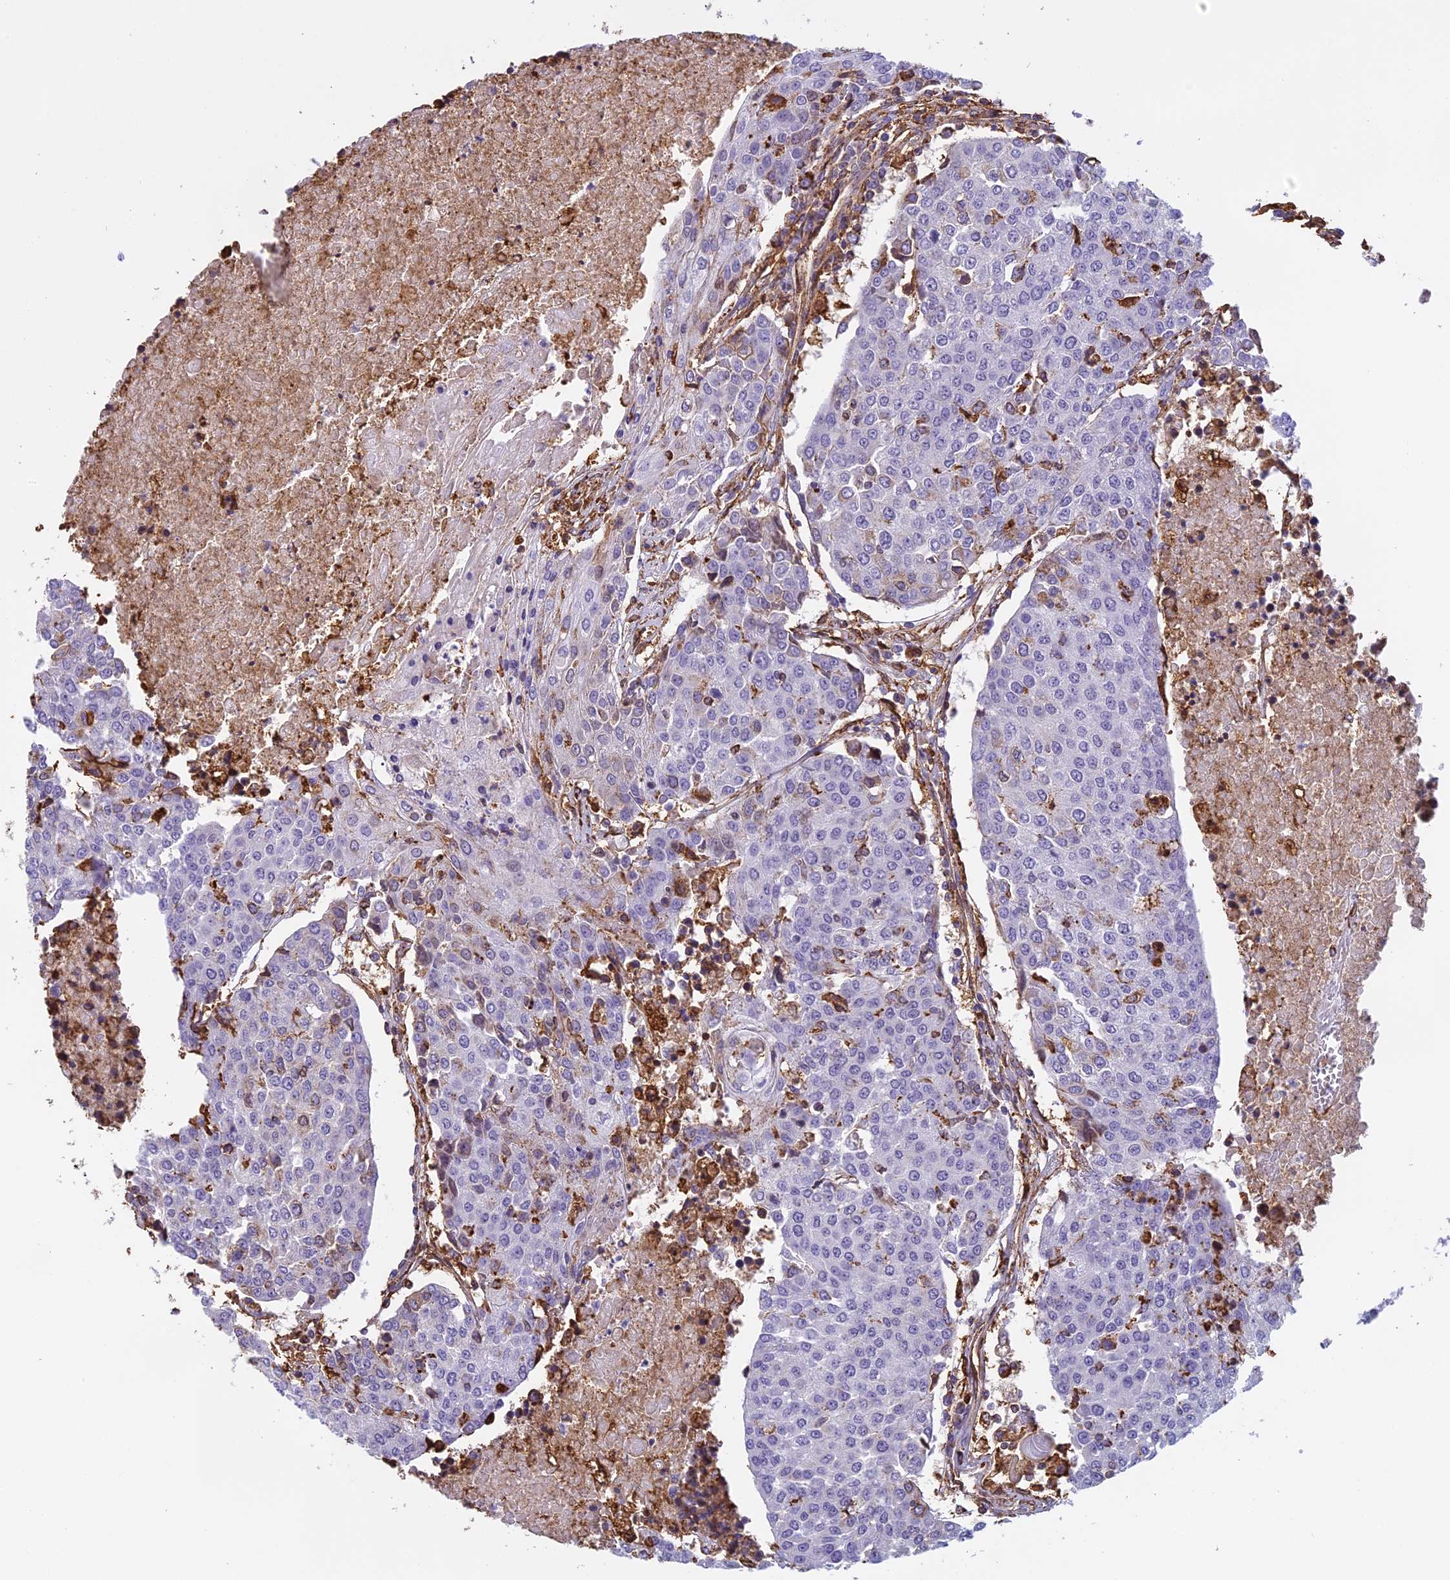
{"staining": {"intensity": "negative", "quantity": "none", "location": "none"}, "tissue": "urothelial cancer", "cell_type": "Tumor cells", "image_type": "cancer", "snomed": [{"axis": "morphology", "description": "Urothelial carcinoma, High grade"}, {"axis": "topography", "description": "Urinary bladder"}], "caption": "This micrograph is of urothelial cancer stained with IHC to label a protein in brown with the nuclei are counter-stained blue. There is no expression in tumor cells.", "gene": "TMEM255B", "patient": {"sex": "female", "age": 85}}